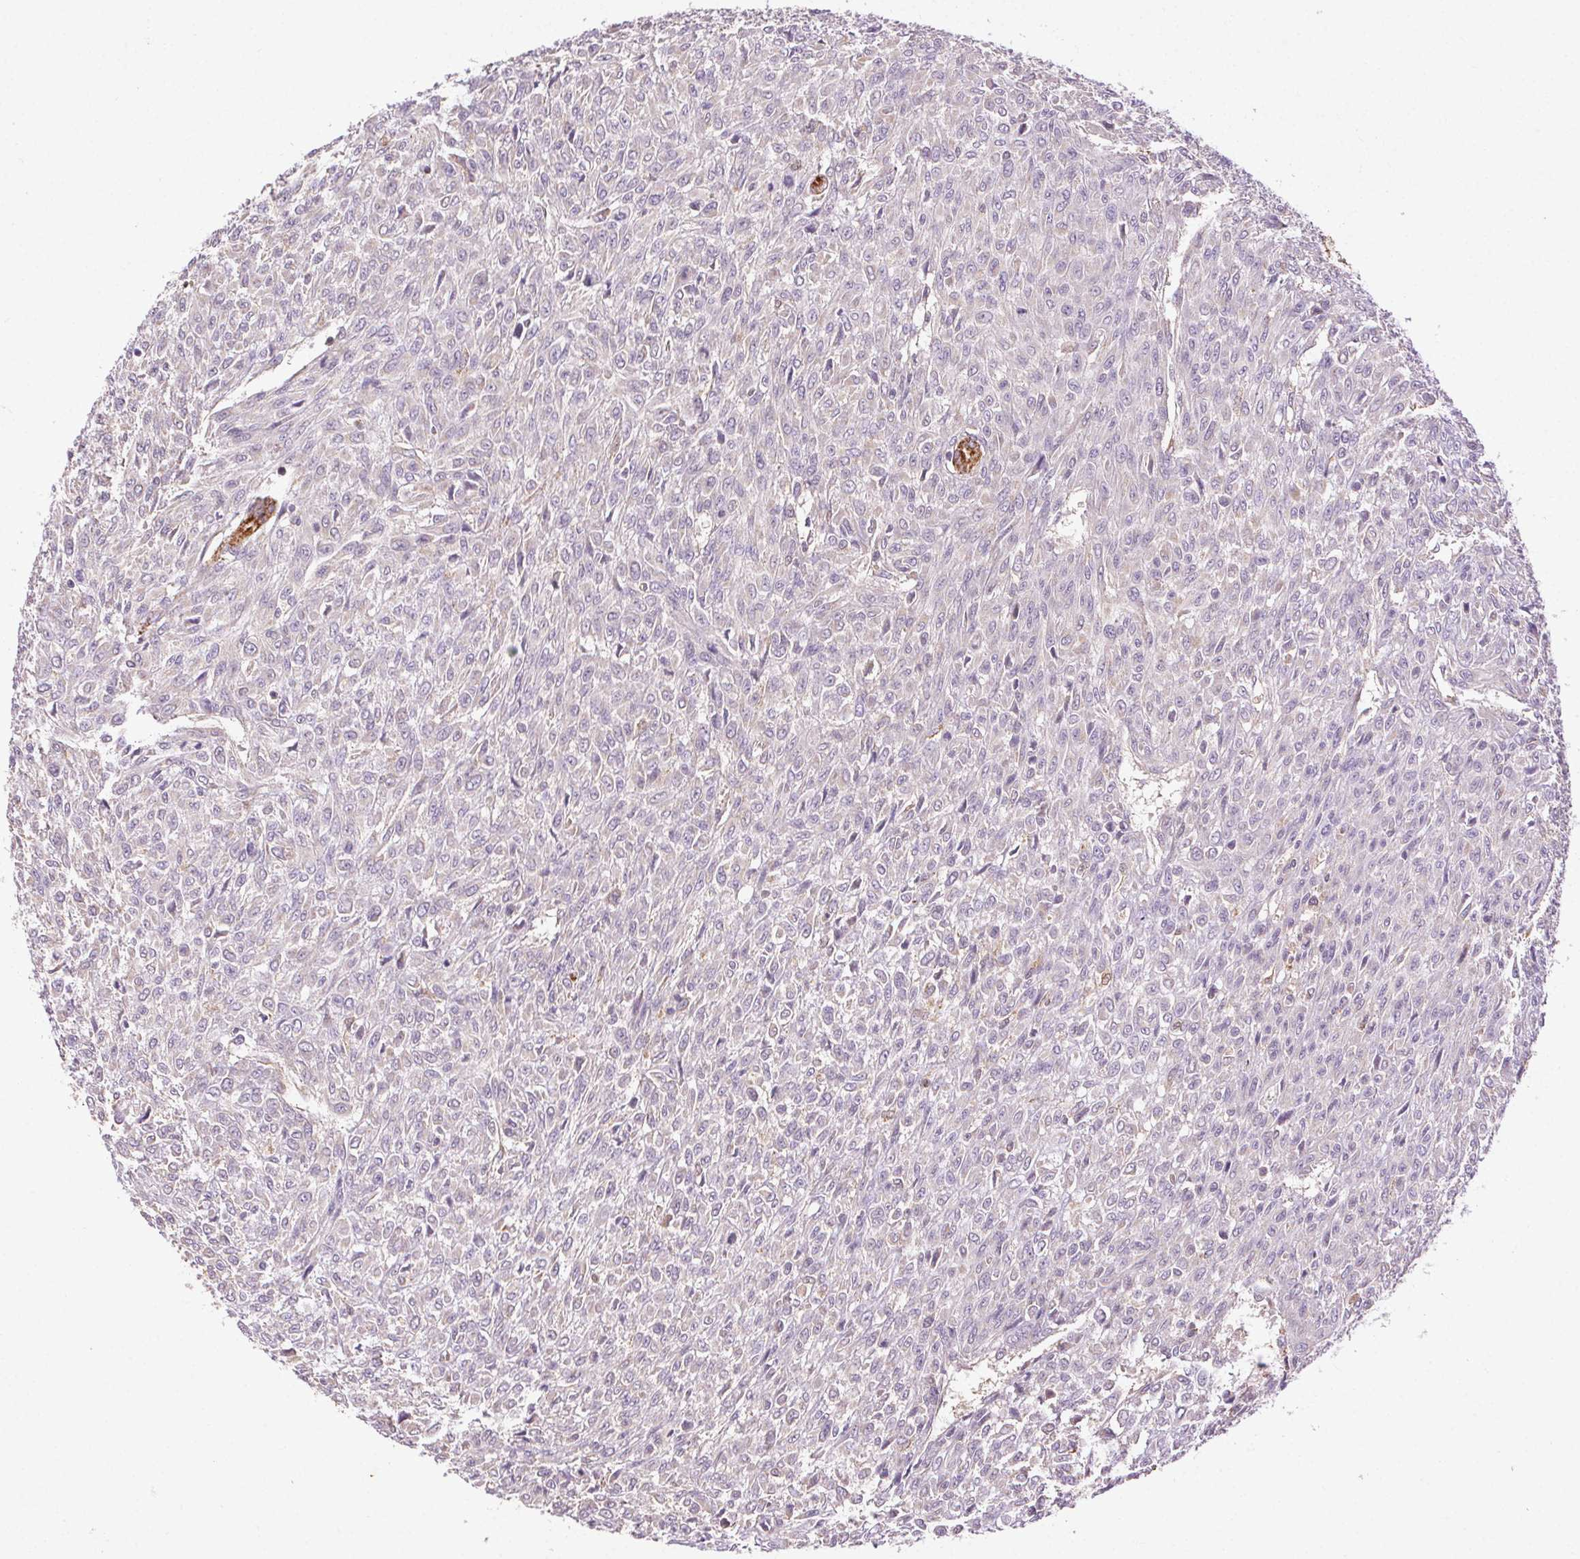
{"staining": {"intensity": "negative", "quantity": "none", "location": "none"}, "tissue": "renal cancer", "cell_type": "Tumor cells", "image_type": "cancer", "snomed": [{"axis": "morphology", "description": "Adenocarcinoma, NOS"}, {"axis": "topography", "description": "Kidney"}], "caption": "Immunohistochemistry (IHC) of adenocarcinoma (renal) demonstrates no expression in tumor cells.", "gene": "FNBP1L", "patient": {"sex": "male", "age": 58}}